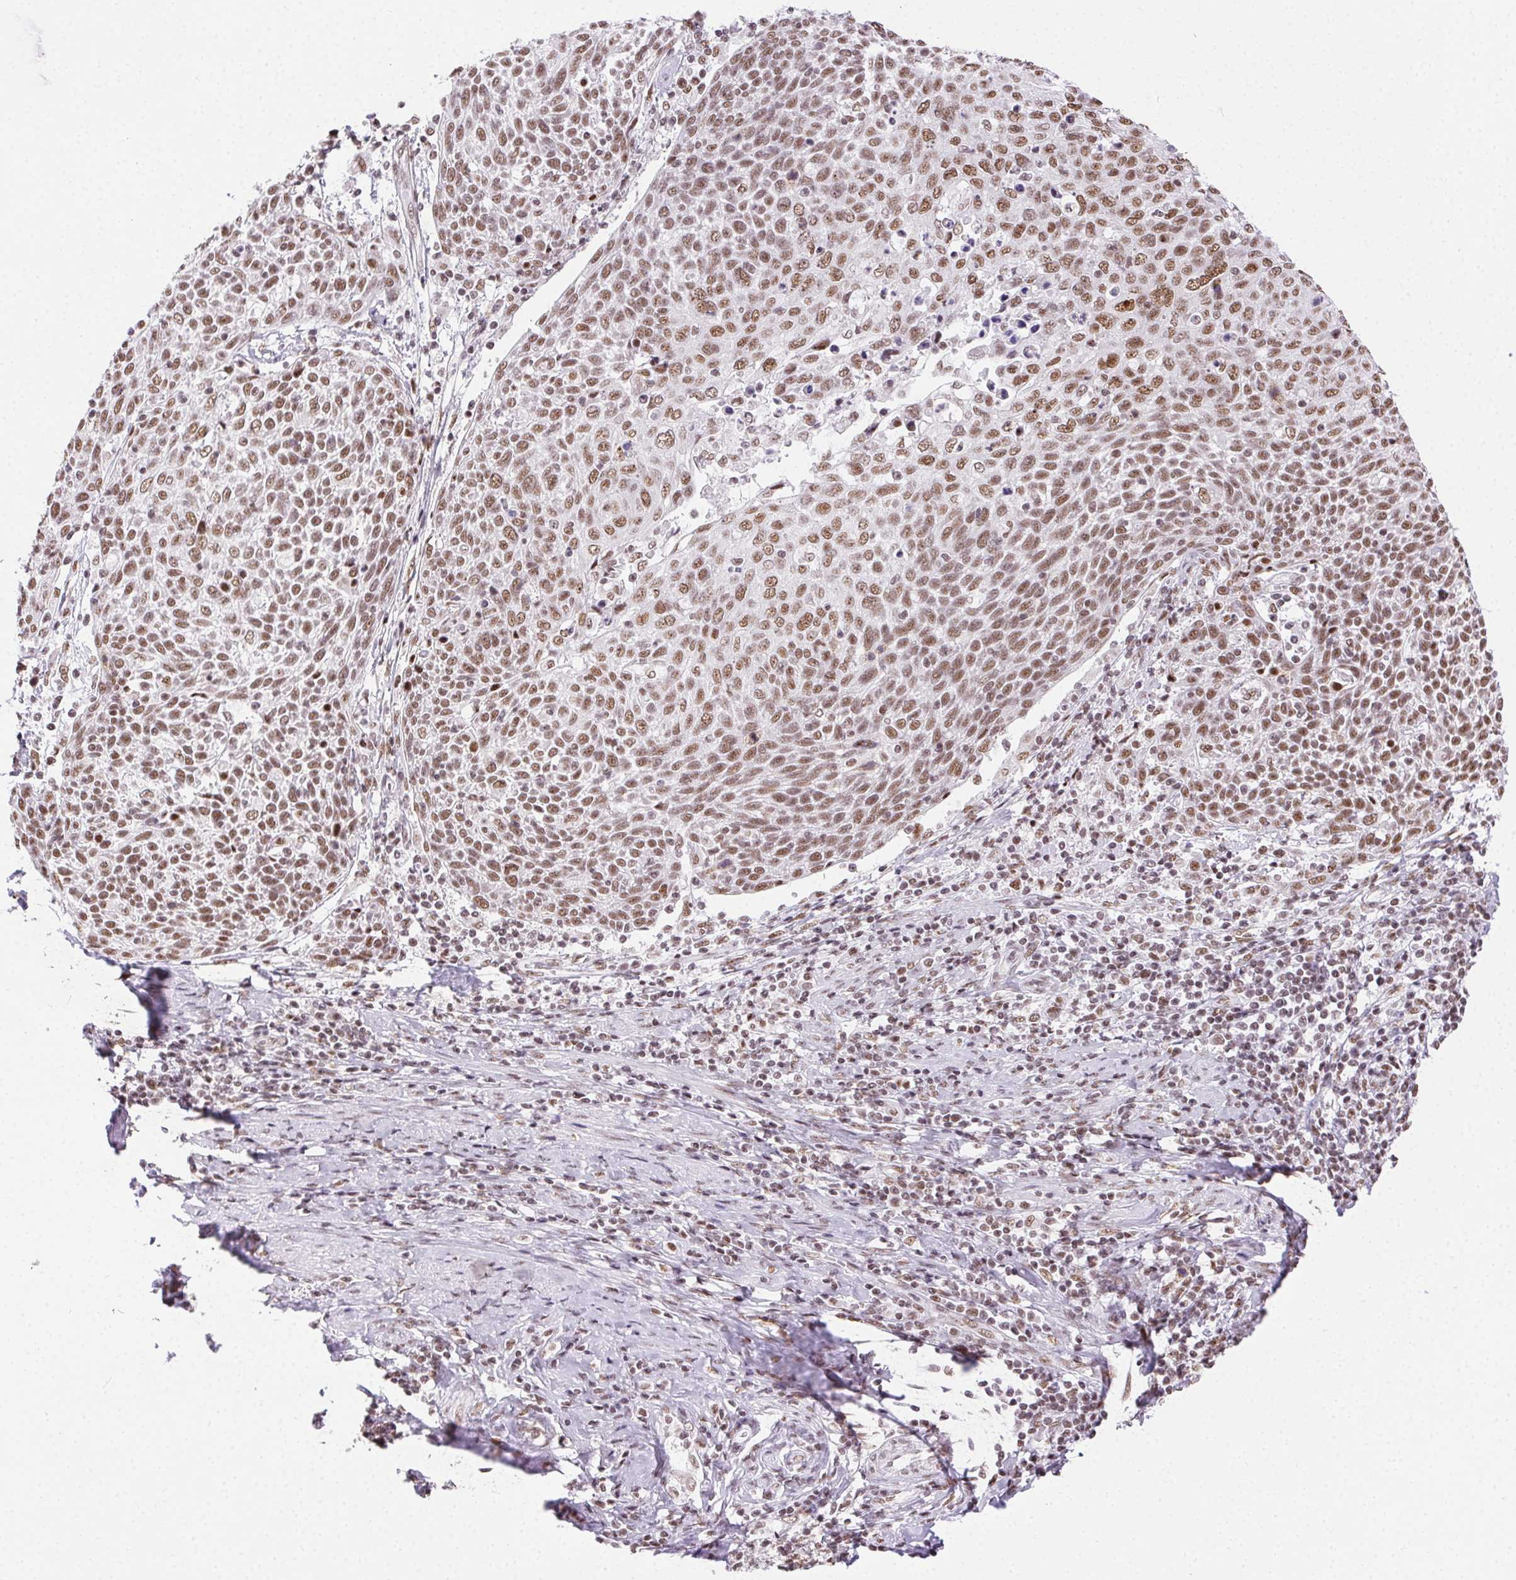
{"staining": {"intensity": "moderate", "quantity": ">75%", "location": "nuclear"}, "tissue": "cervical cancer", "cell_type": "Tumor cells", "image_type": "cancer", "snomed": [{"axis": "morphology", "description": "Squamous cell carcinoma, NOS"}, {"axis": "topography", "description": "Cervix"}], "caption": "Moderate nuclear staining is seen in approximately >75% of tumor cells in cervical cancer.", "gene": "TRA2B", "patient": {"sex": "female", "age": 61}}